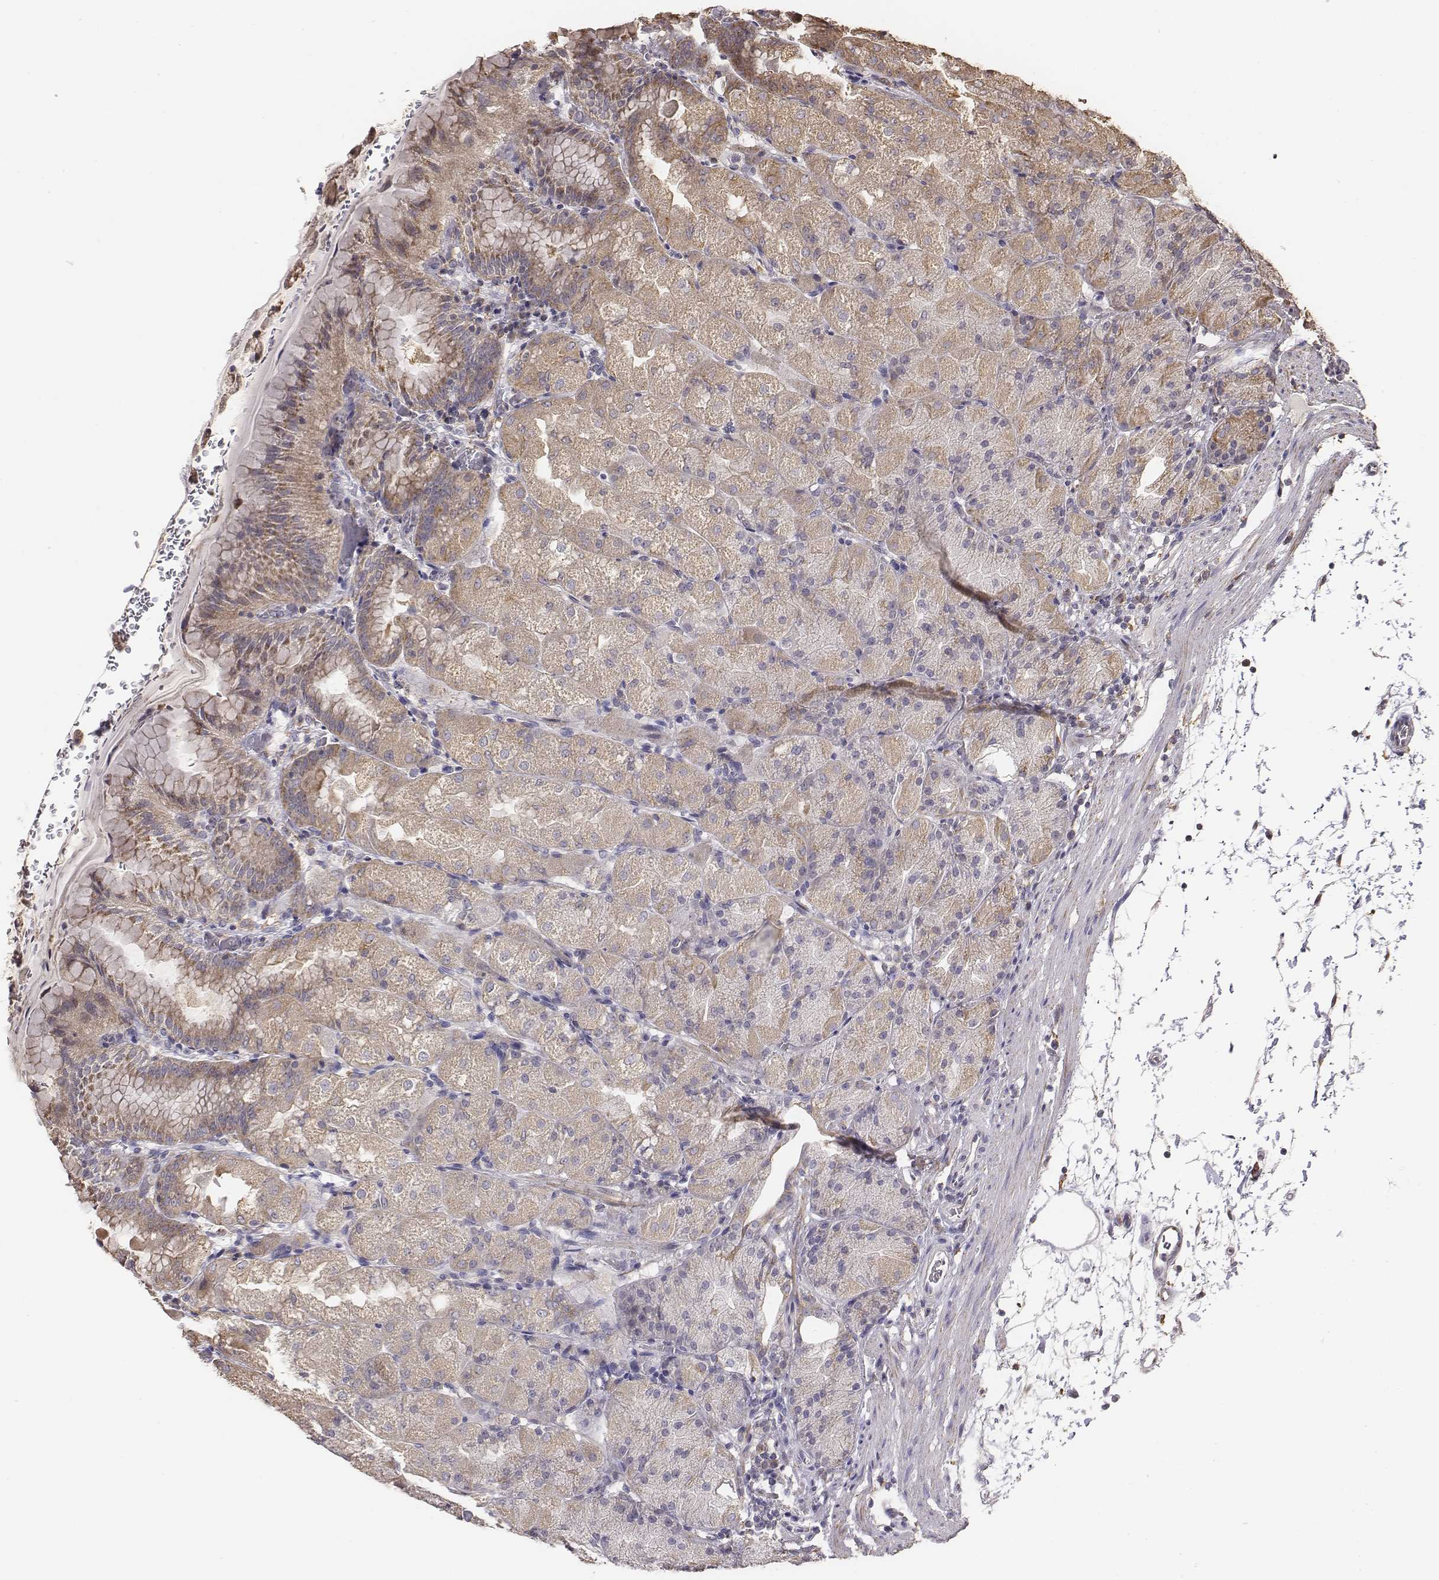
{"staining": {"intensity": "weak", "quantity": ">75%", "location": "cytoplasmic/membranous"}, "tissue": "stomach", "cell_type": "Glandular cells", "image_type": "normal", "snomed": [{"axis": "morphology", "description": "Normal tissue, NOS"}, {"axis": "topography", "description": "Stomach, upper"}, {"axis": "topography", "description": "Stomach"}, {"axis": "topography", "description": "Stomach, lower"}], "caption": "About >75% of glandular cells in normal stomach demonstrate weak cytoplasmic/membranous protein positivity as visualized by brown immunohistochemical staining.", "gene": "AP1B1", "patient": {"sex": "male", "age": 62}}